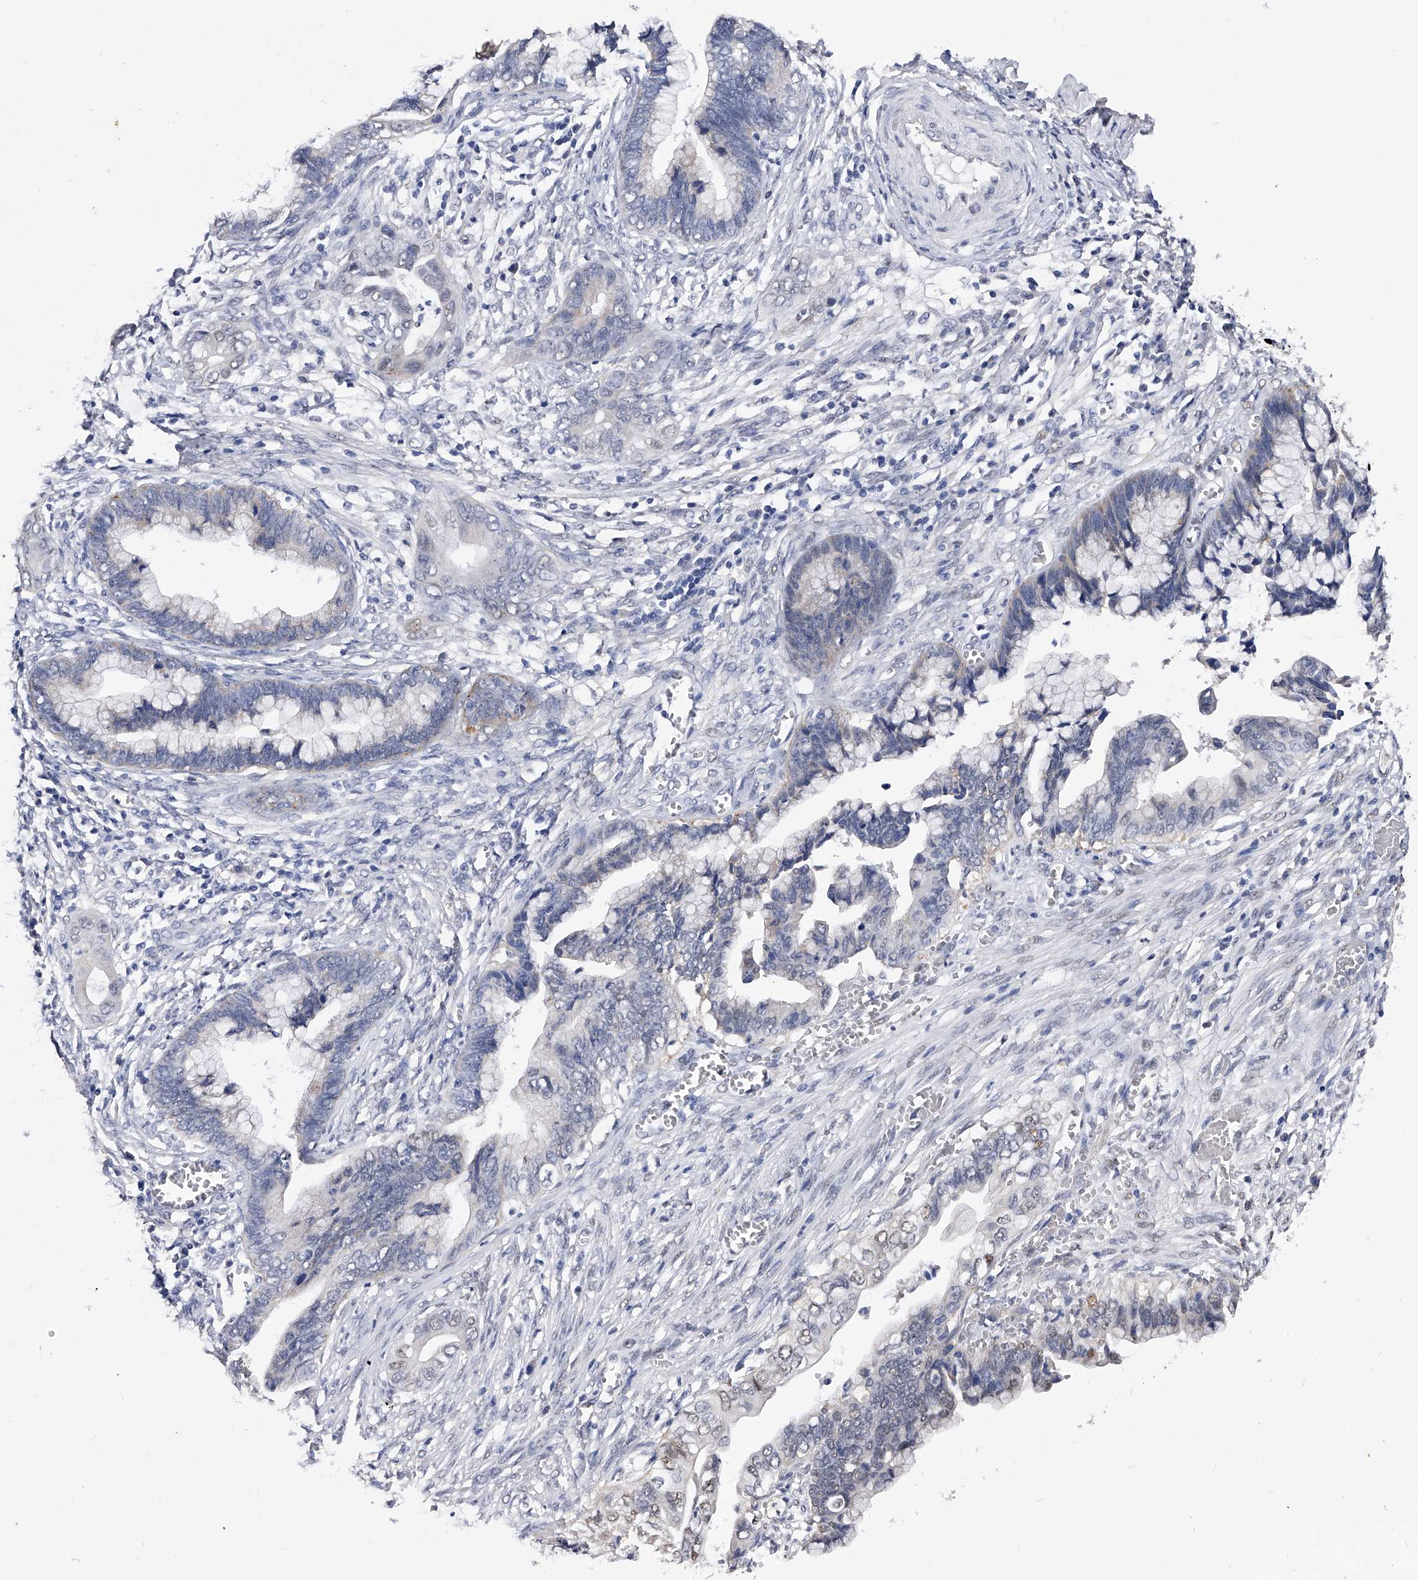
{"staining": {"intensity": "weak", "quantity": "<25%", "location": "nuclear"}, "tissue": "cervical cancer", "cell_type": "Tumor cells", "image_type": "cancer", "snomed": [{"axis": "morphology", "description": "Adenocarcinoma, NOS"}, {"axis": "topography", "description": "Cervix"}], "caption": "IHC of human cervical cancer (adenocarcinoma) demonstrates no expression in tumor cells. (DAB (3,3'-diaminobenzidine) IHC visualized using brightfield microscopy, high magnification).", "gene": "ZNF529", "patient": {"sex": "female", "age": 44}}